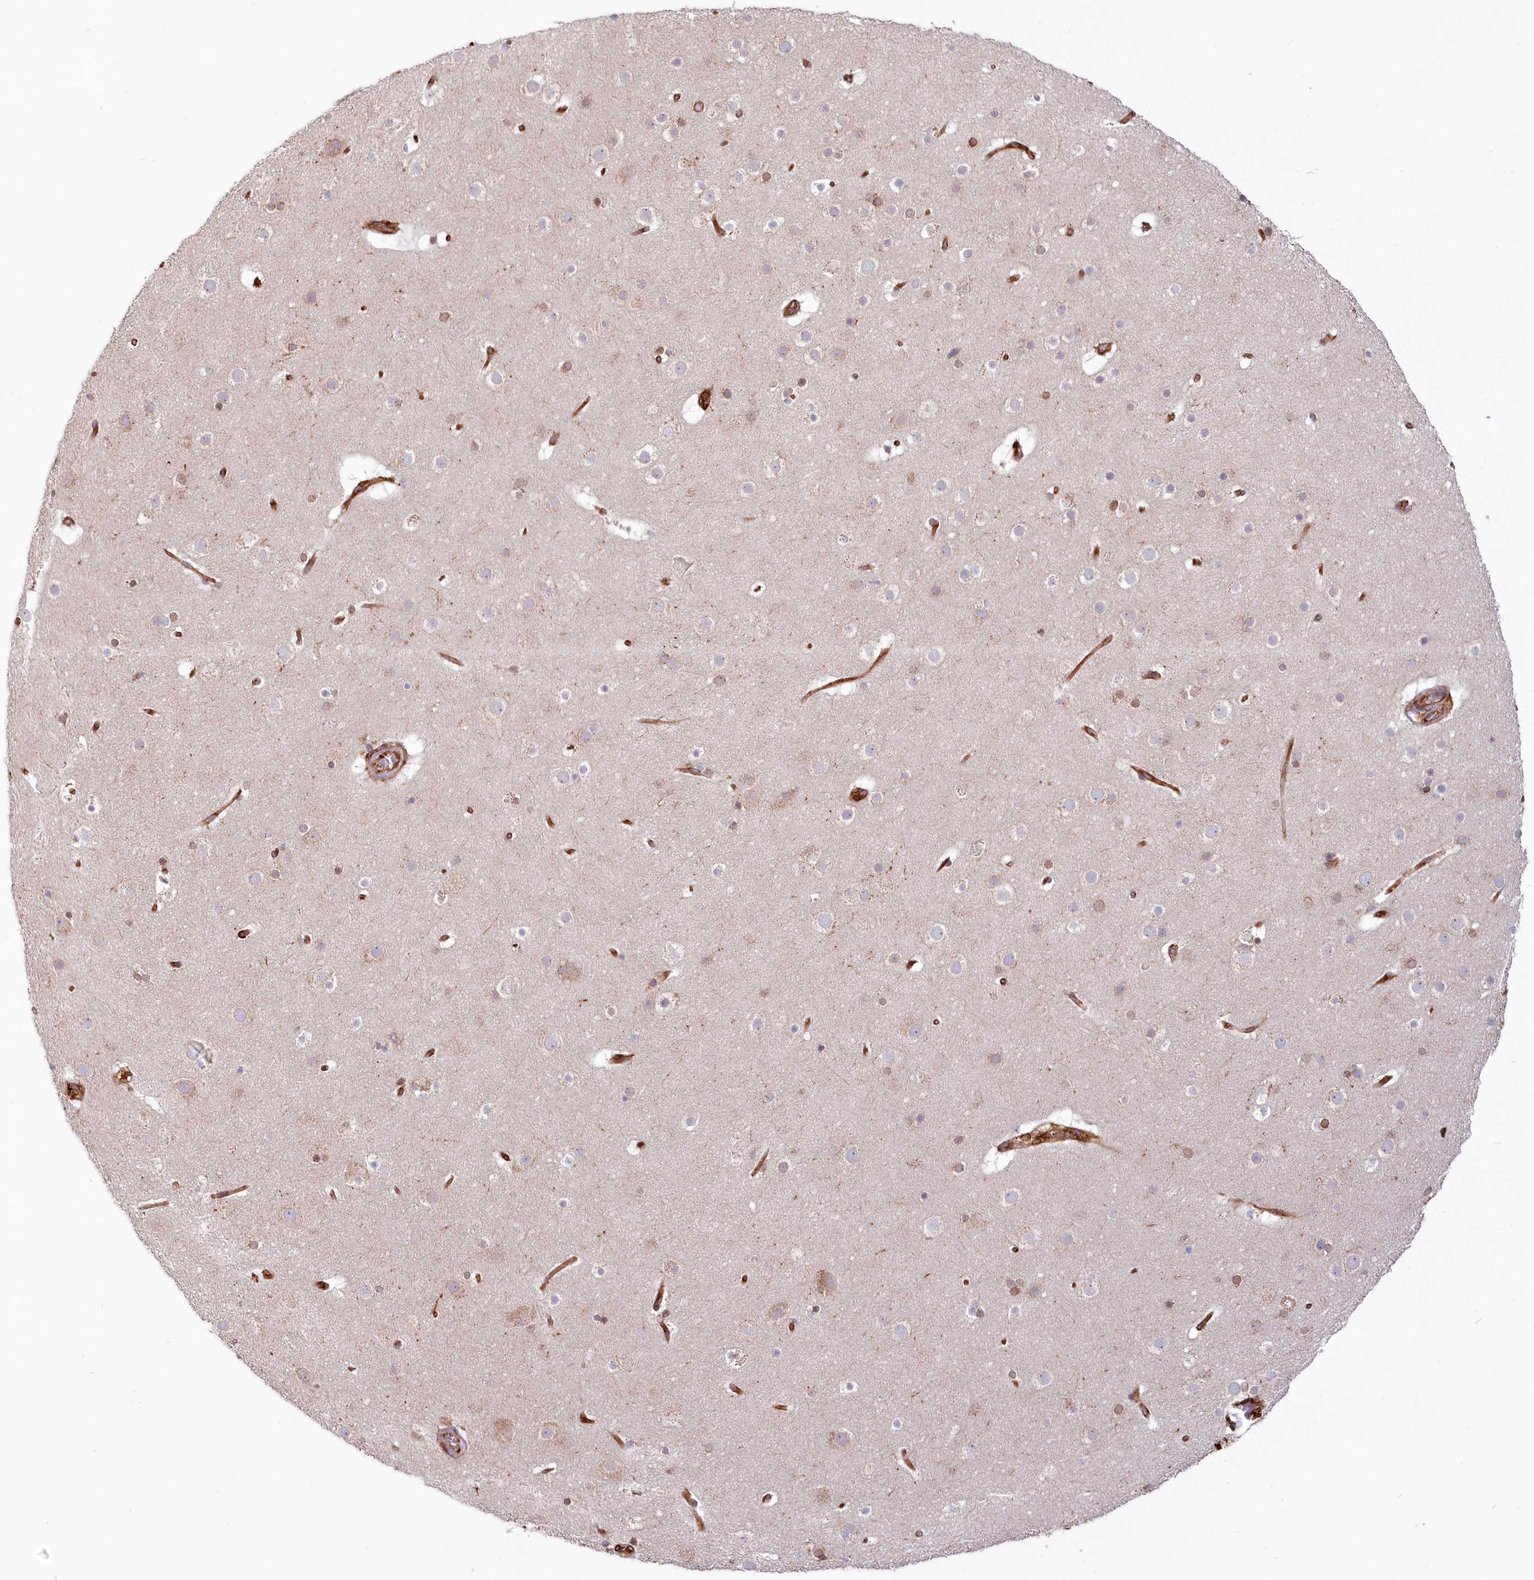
{"staining": {"intensity": "moderate", "quantity": ">75%", "location": "cytoplasmic/membranous"}, "tissue": "cerebral cortex", "cell_type": "Endothelial cells", "image_type": "normal", "snomed": [{"axis": "morphology", "description": "Normal tissue, NOS"}, {"axis": "topography", "description": "Cerebral cortex"}], "caption": "Protein staining exhibits moderate cytoplasmic/membranous positivity in approximately >75% of endothelial cells in unremarkable cerebral cortex. Nuclei are stained in blue.", "gene": "HARS2", "patient": {"sex": "male", "age": 57}}